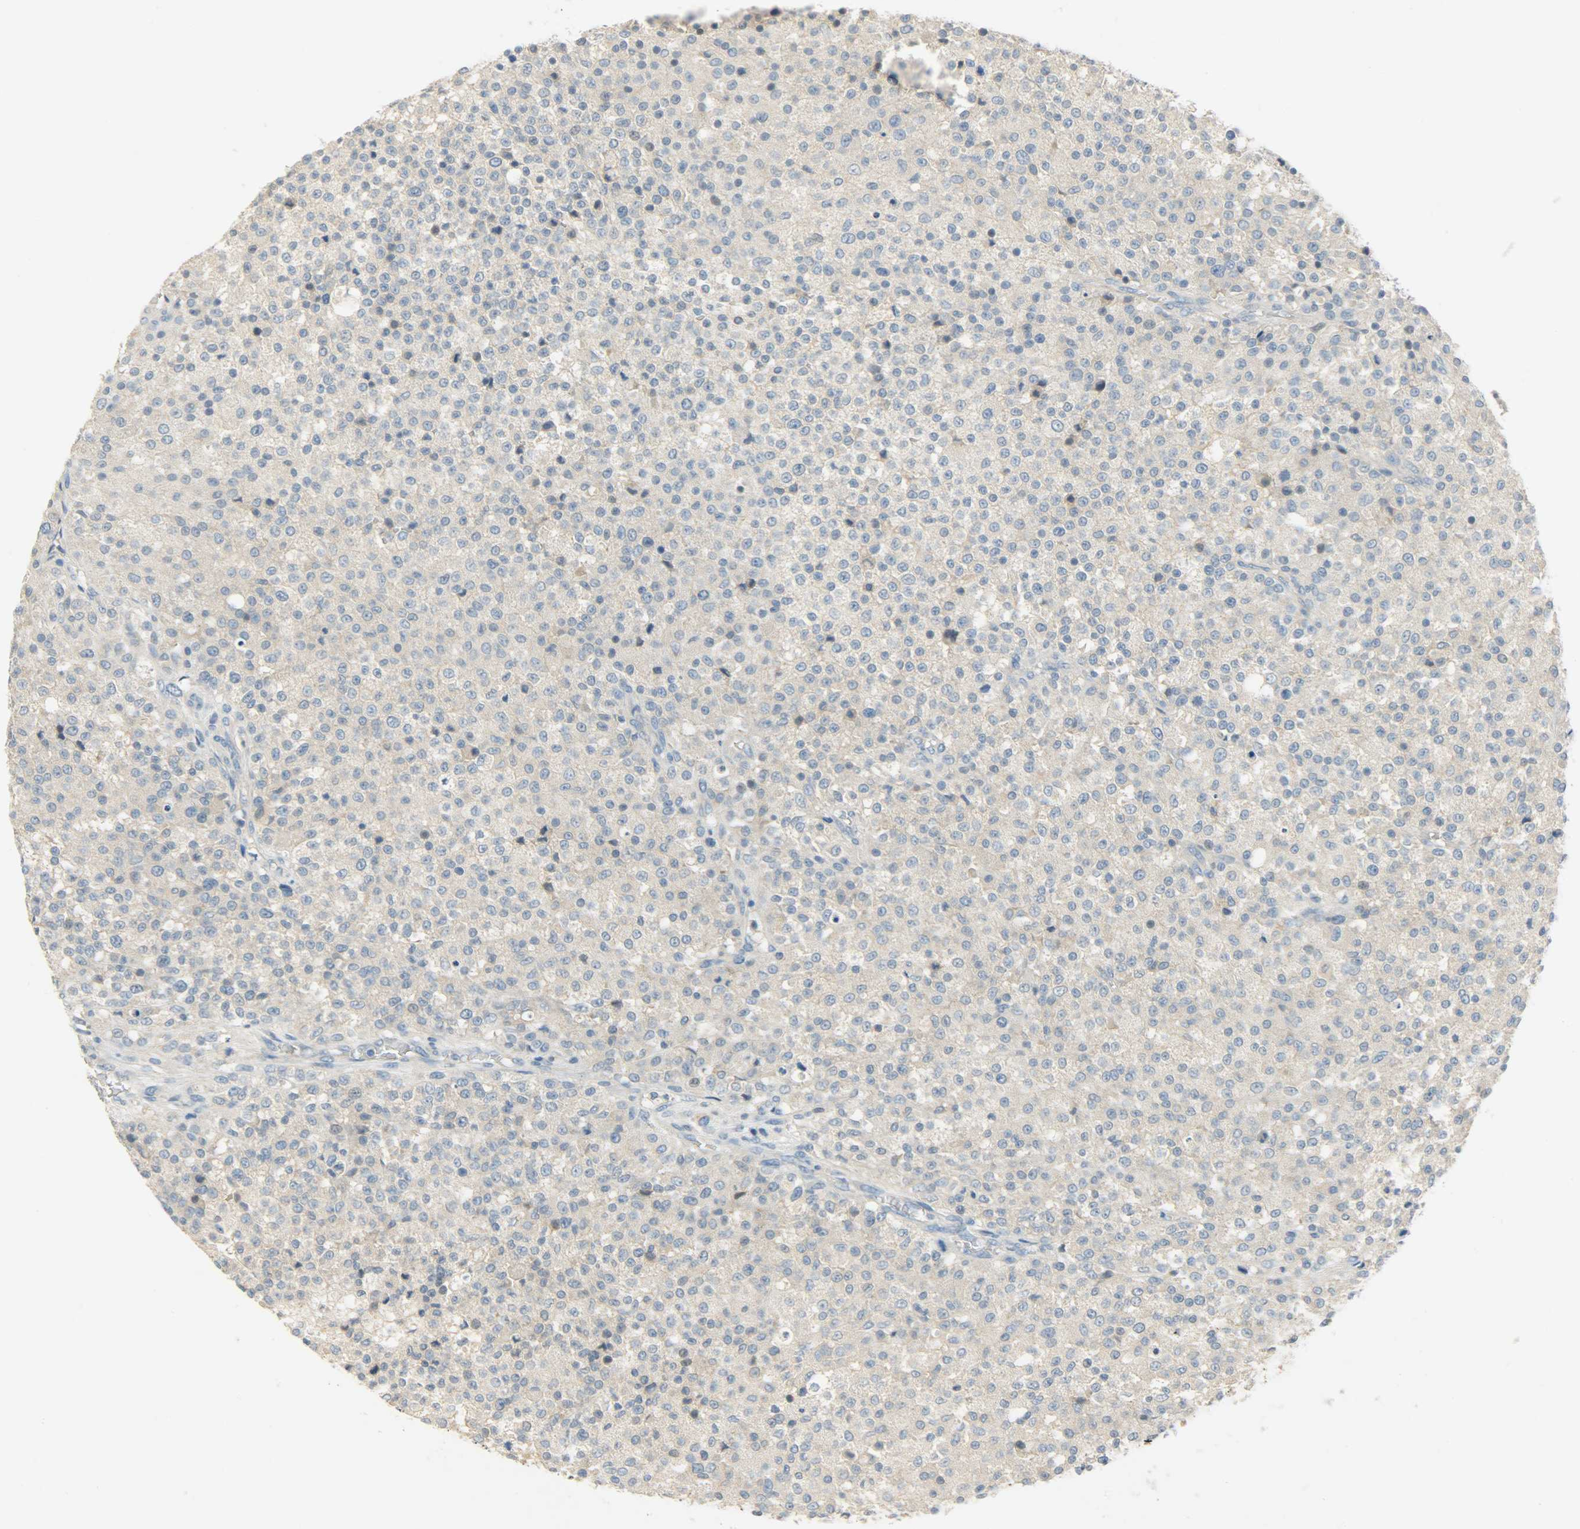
{"staining": {"intensity": "weak", "quantity": "25%-75%", "location": "cytoplasmic/membranous"}, "tissue": "testis cancer", "cell_type": "Tumor cells", "image_type": "cancer", "snomed": [{"axis": "morphology", "description": "Seminoma, NOS"}, {"axis": "topography", "description": "Testis"}], "caption": "Human testis seminoma stained with a protein marker shows weak staining in tumor cells.", "gene": "DSG2", "patient": {"sex": "male", "age": 59}}